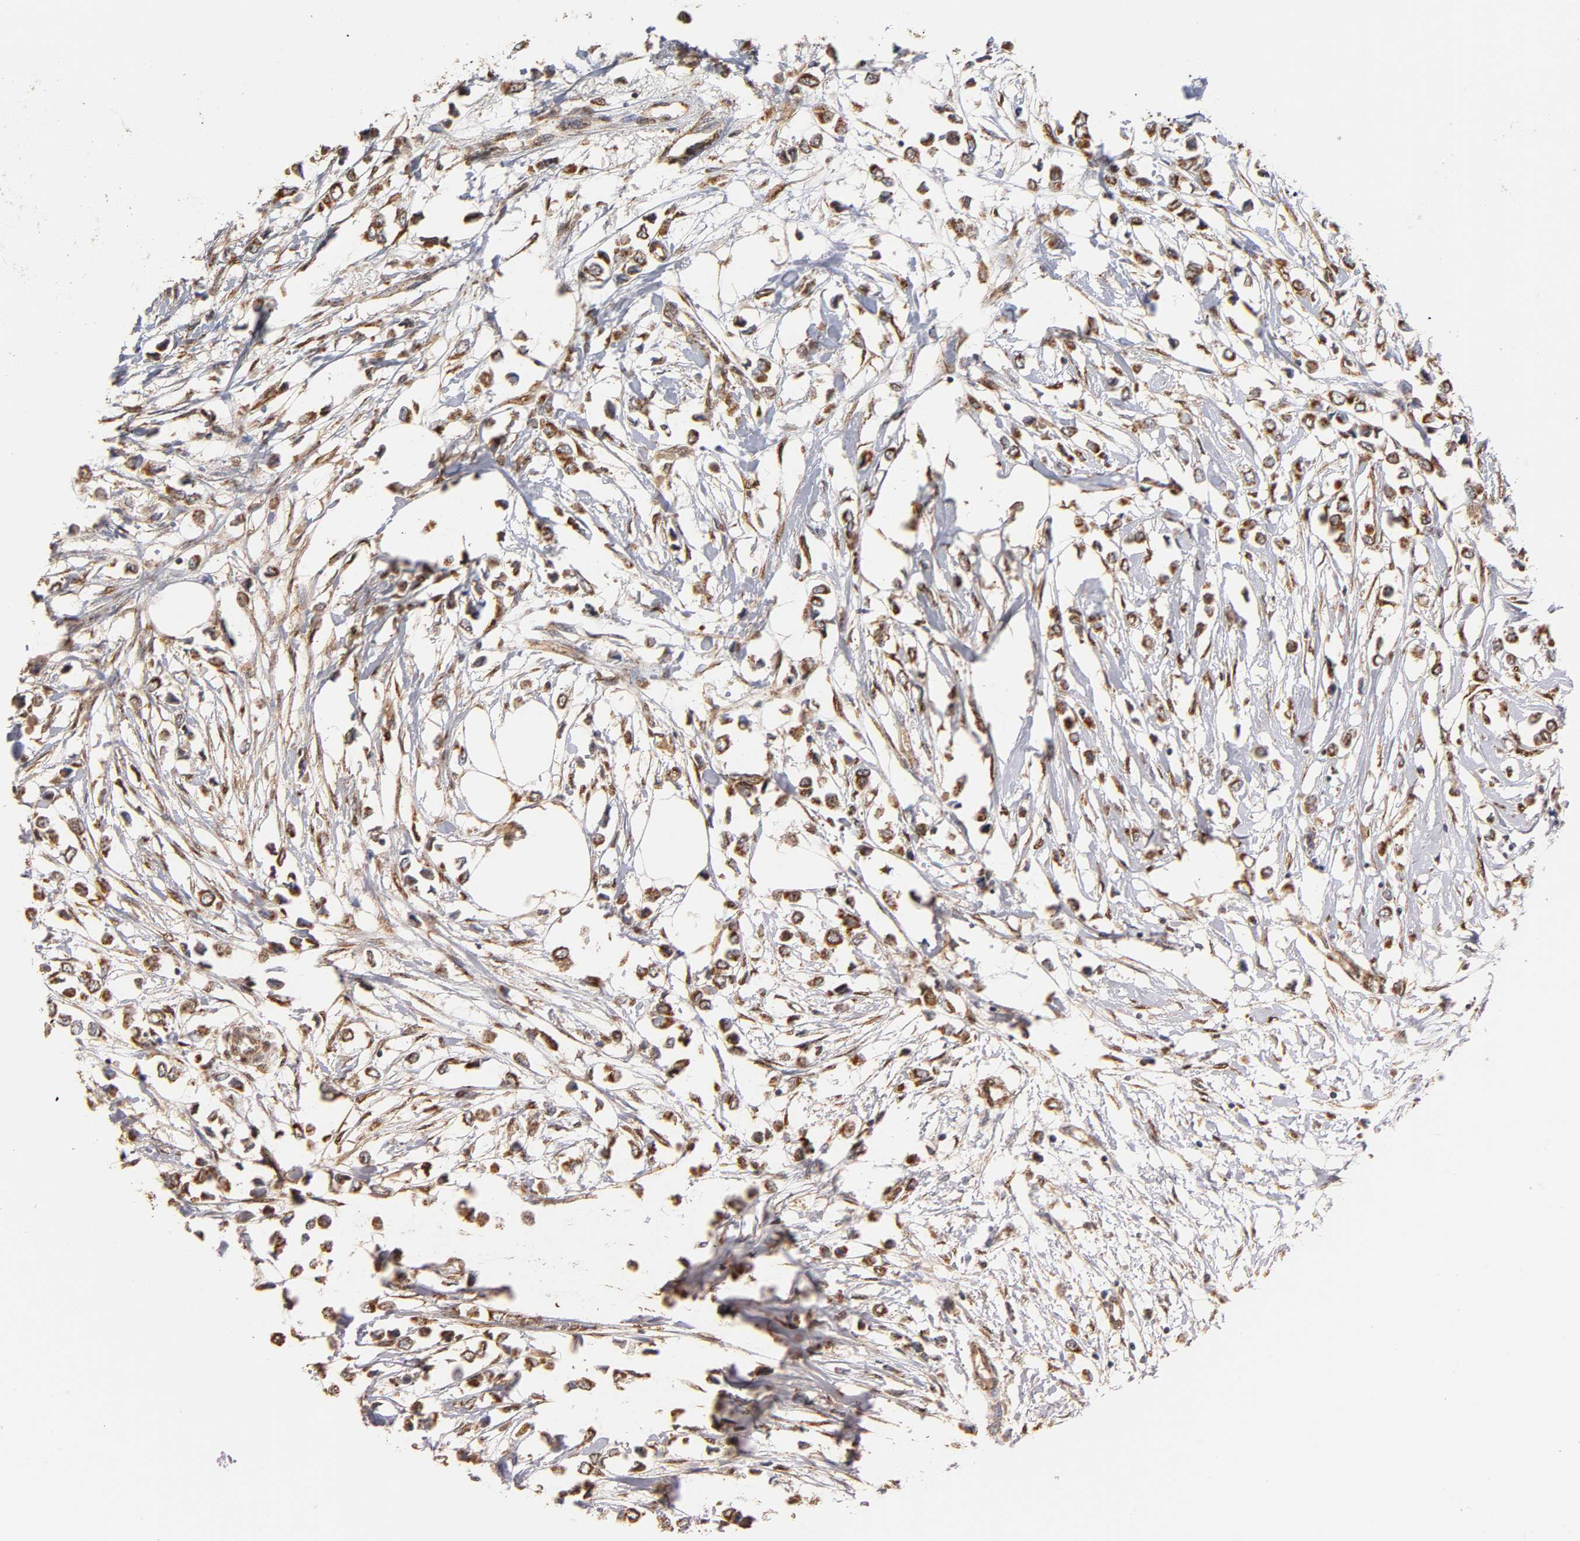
{"staining": {"intensity": "moderate", "quantity": ">75%", "location": "cytoplasmic/membranous"}, "tissue": "breast cancer", "cell_type": "Tumor cells", "image_type": "cancer", "snomed": [{"axis": "morphology", "description": "Lobular carcinoma"}, {"axis": "topography", "description": "Breast"}], "caption": "Immunohistochemistry (IHC) of breast lobular carcinoma displays medium levels of moderate cytoplasmic/membranous expression in about >75% of tumor cells.", "gene": "PKN1", "patient": {"sex": "female", "age": 51}}